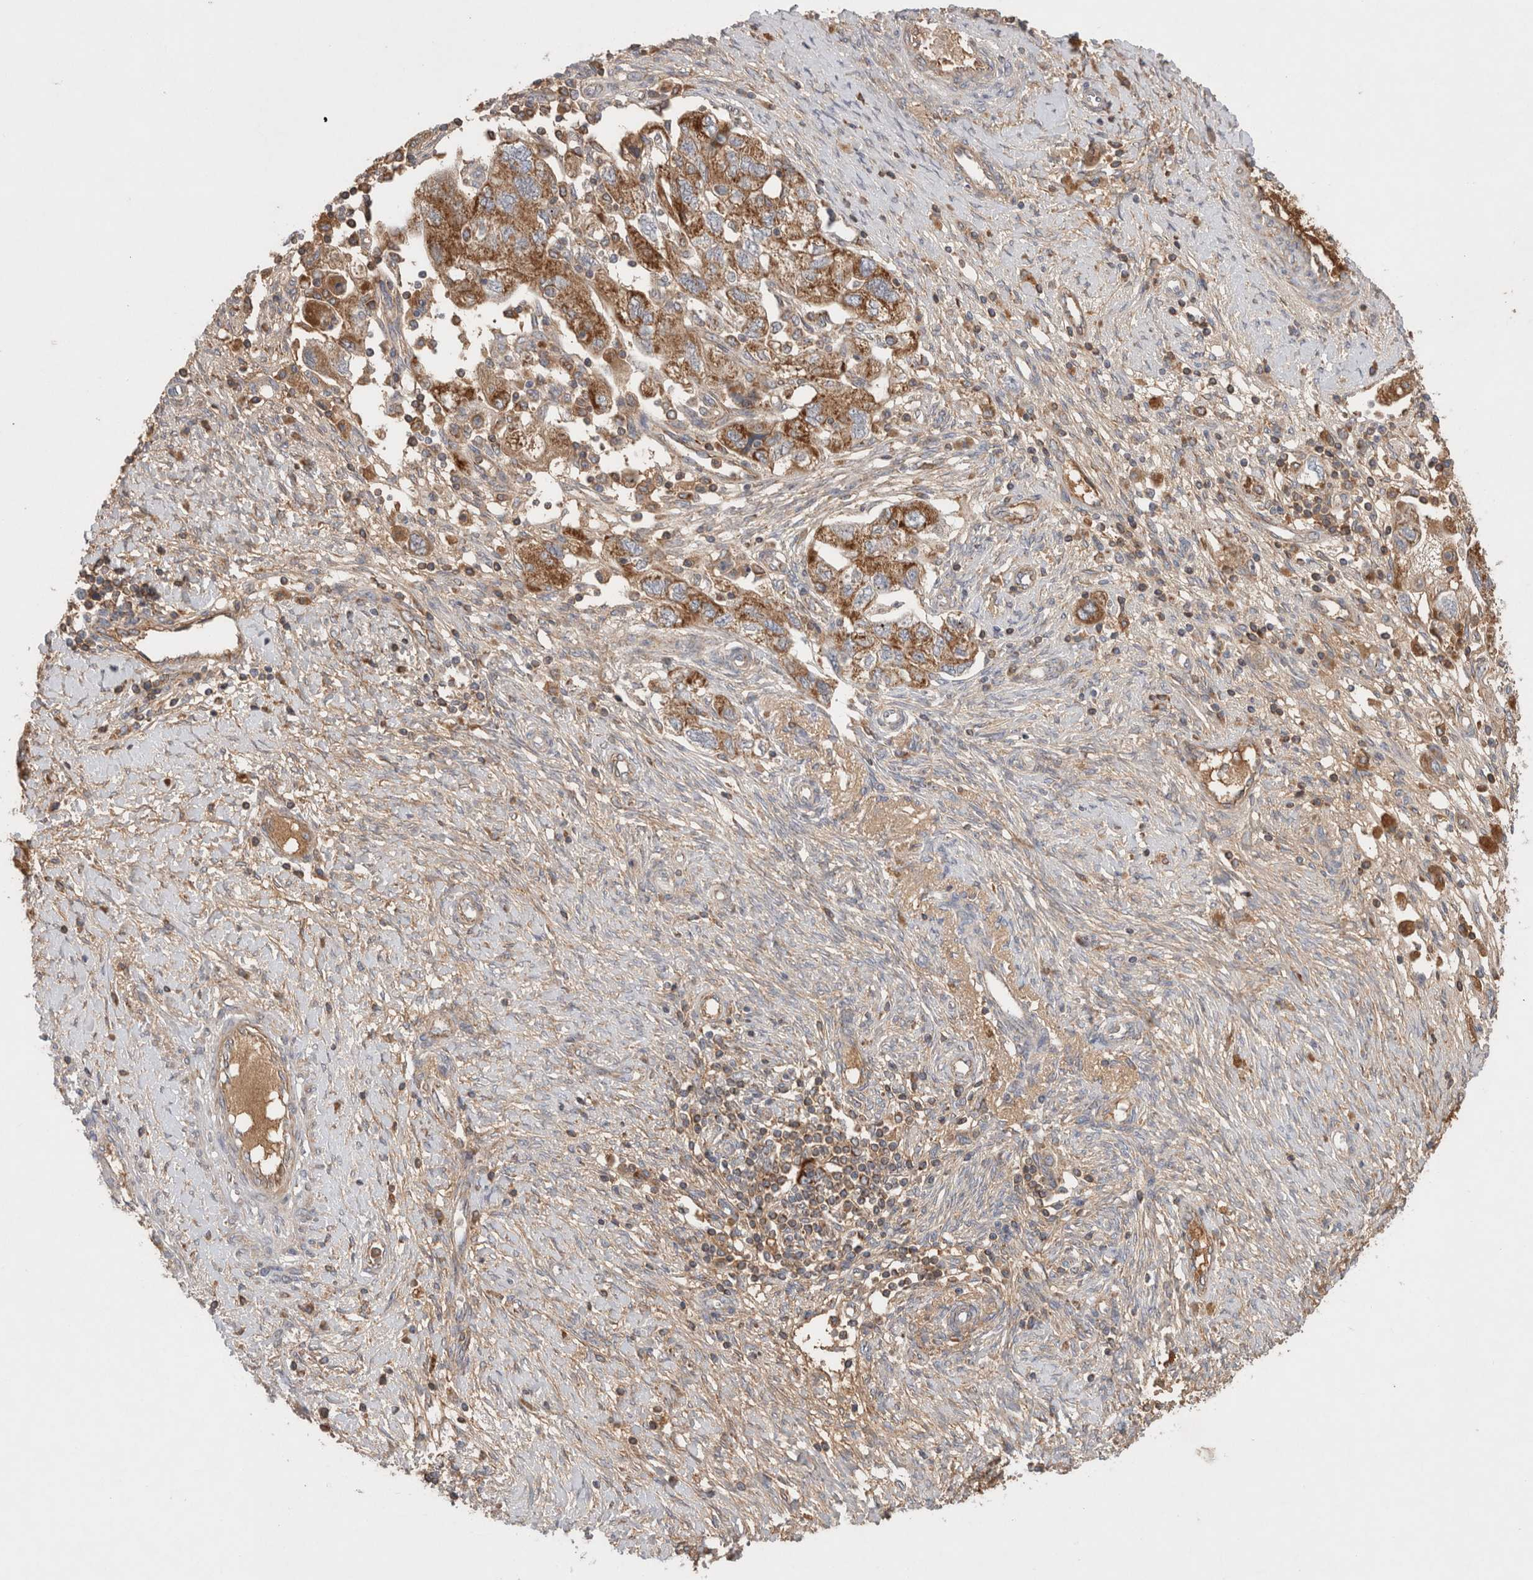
{"staining": {"intensity": "moderate", "quantity": ">75%", "location": "cytoplasmic/membranous"}, "tissue": "ovarian cancer", "cell_type": "Tumor cells", "image_type": "cancer", "snomed": [{"axis": "morphology", "description": "Carcinoma, NOS"}, {"axis": "morphology", "description": "Cystadenocarcinoma, serous, NOS"}, {"axis": "topography", "description": "Ovary"}], "caption": "This micrograph exhibits ovarian carcinoma stained with immunohistochemistry to label a protein in brown. The cytoplasmic/membranous of tumor cells show moderate positivity for the protein. Nuclei are counter-stained blue.", "gene": "MRPS28", "patient": {"sex": "female", "age": 69}}